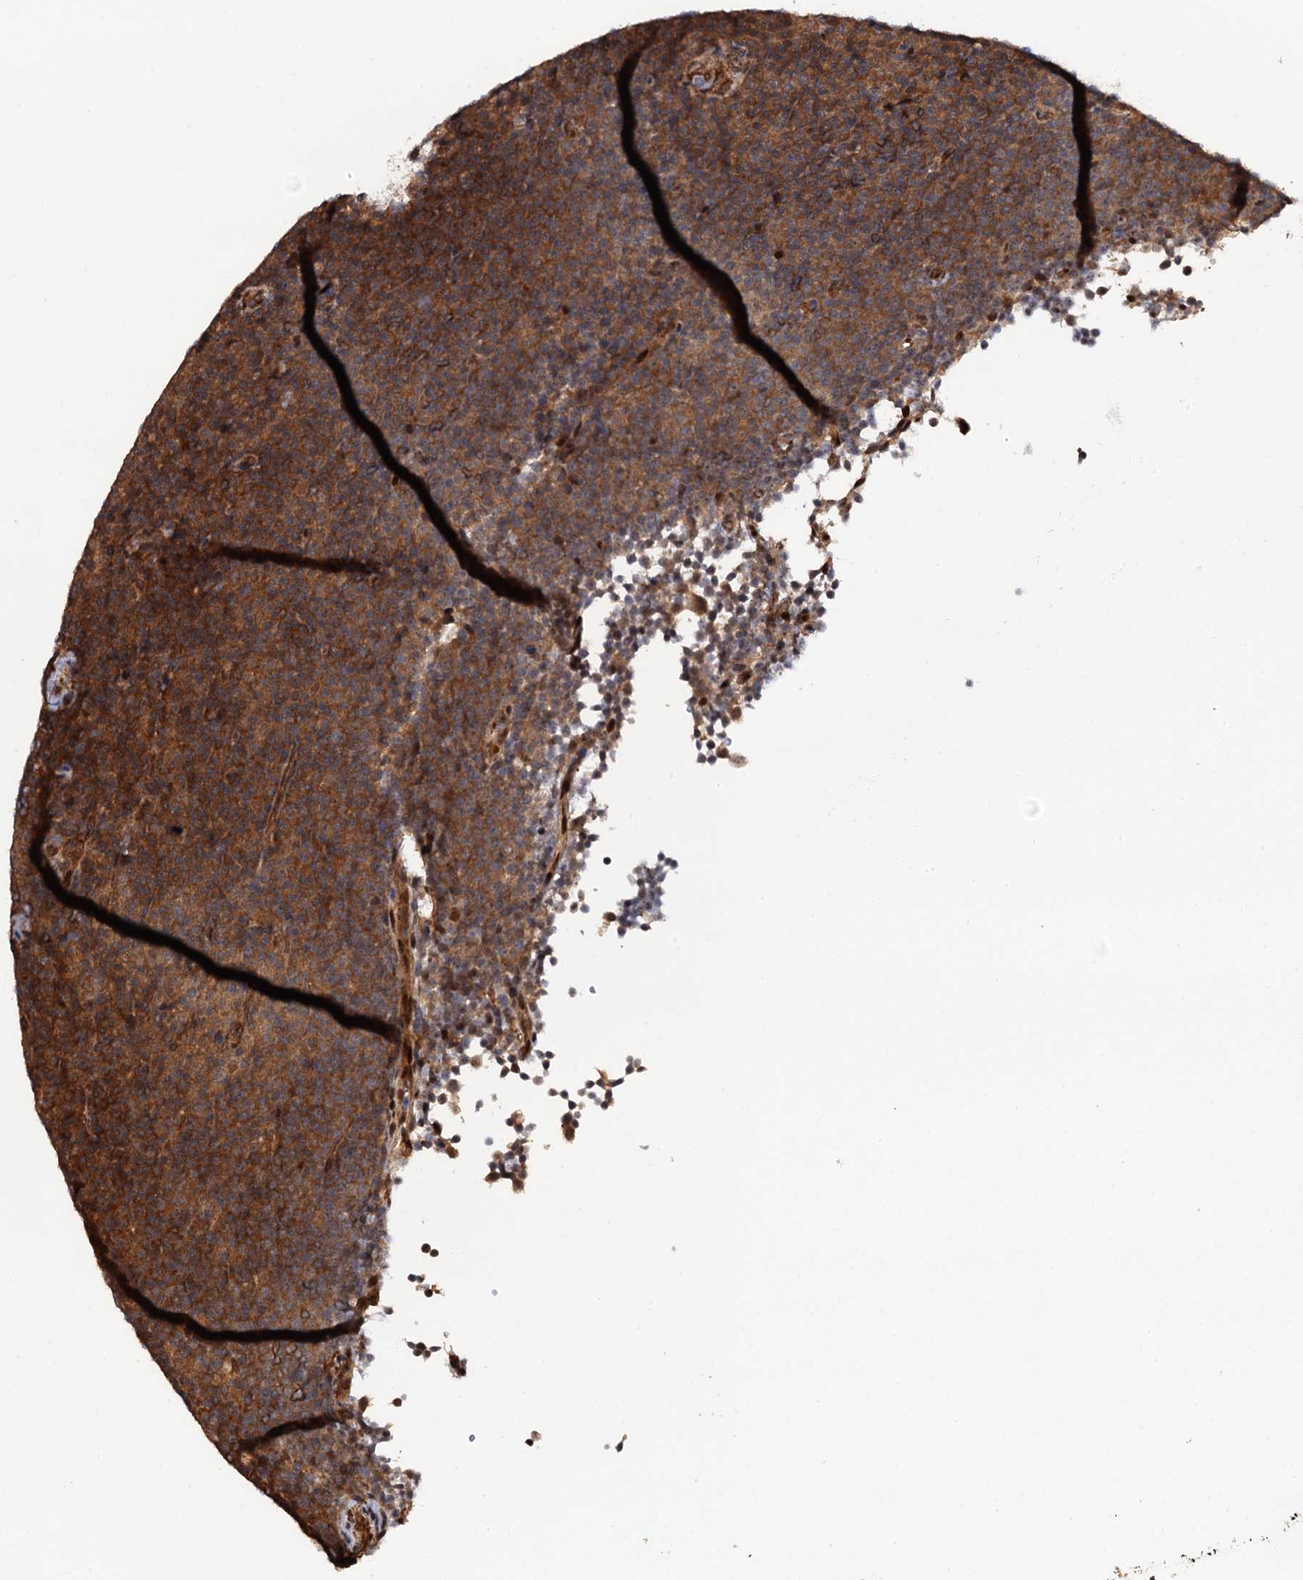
{"staining": {"intensity": "moderate", "quantity": ">75%", "location": "cytoplasmic/membranous"}, "tissue": "lymphoma", "cell_type": "Tumor cells", "image_type": "cancer", "snomed": [{"axis": "morphology", "description": "Malignant lymphoma, non-Hodgkin's type, Low grade"}, {"axis": "topography", "description": "Lymph node"}], "caption": "Immunohistochemistry (IHC) of lymphoma displays medium levels of moderate cytoplasmic/membranous expression in about >75% of tumor cells.", "gene": "CDC23", "patient": {"sex": "female", "age": 67}}